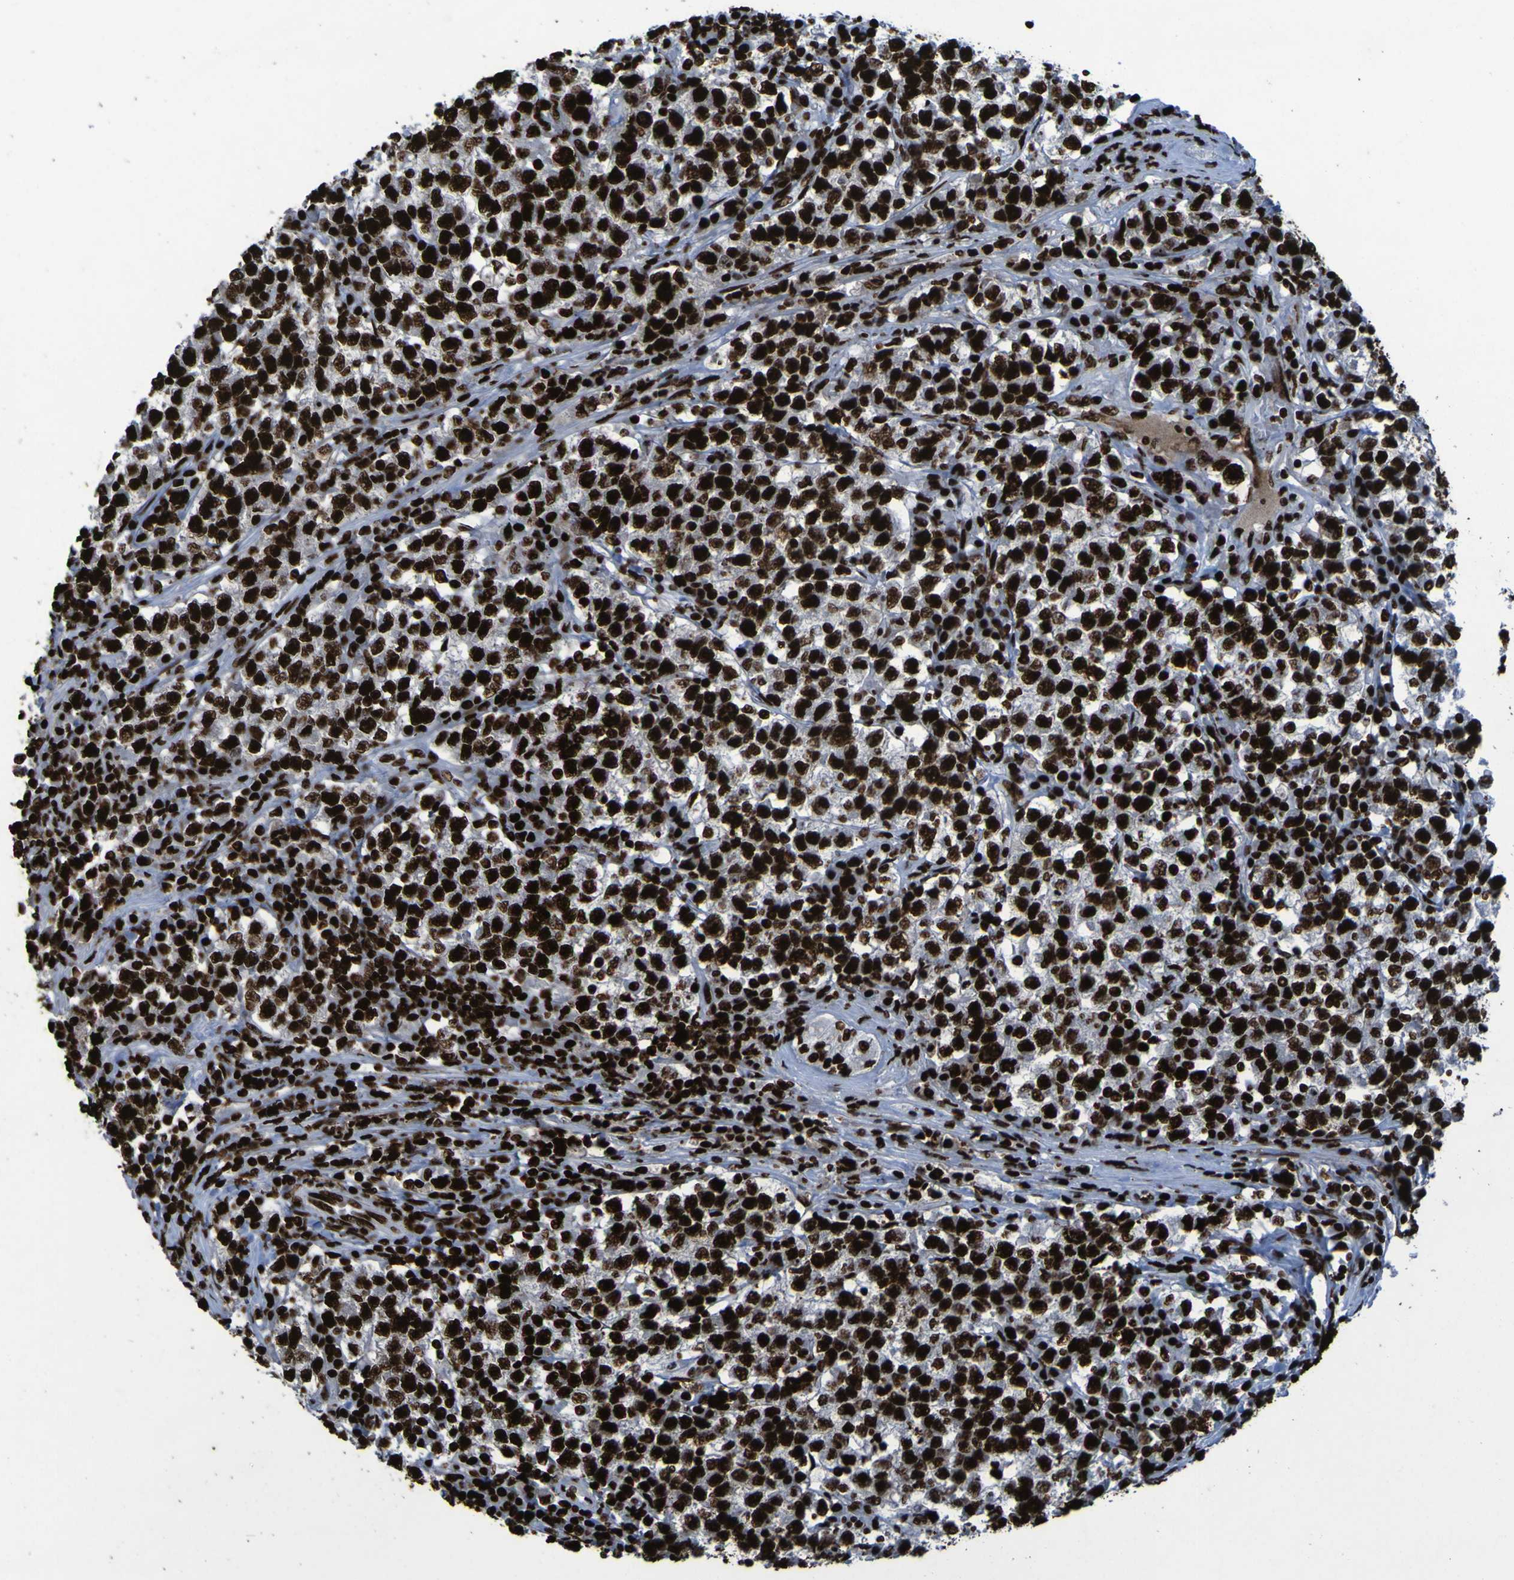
{"staining": {"intensity": "strong", "quantity": ">75%", "location": "nuclear"}, "tissue": "testis cancer", "cell_type": "Tumor cells", "image_type": "cancer", "snomed": [{"axis": "morphology", "description": "Seminoma, NOS"}, {"axis": "topography", "description": "Testis"}], "caption": "Immunohistochemical staining of testis cancer (seminoma) reveals strong nuclear protein expression in approximately >75% of tumor cells. (Brightfield microscopy of DAB IHC at high magnification).", "gene": "NPM1", "patient": {"sex": "male", "age": 22}}